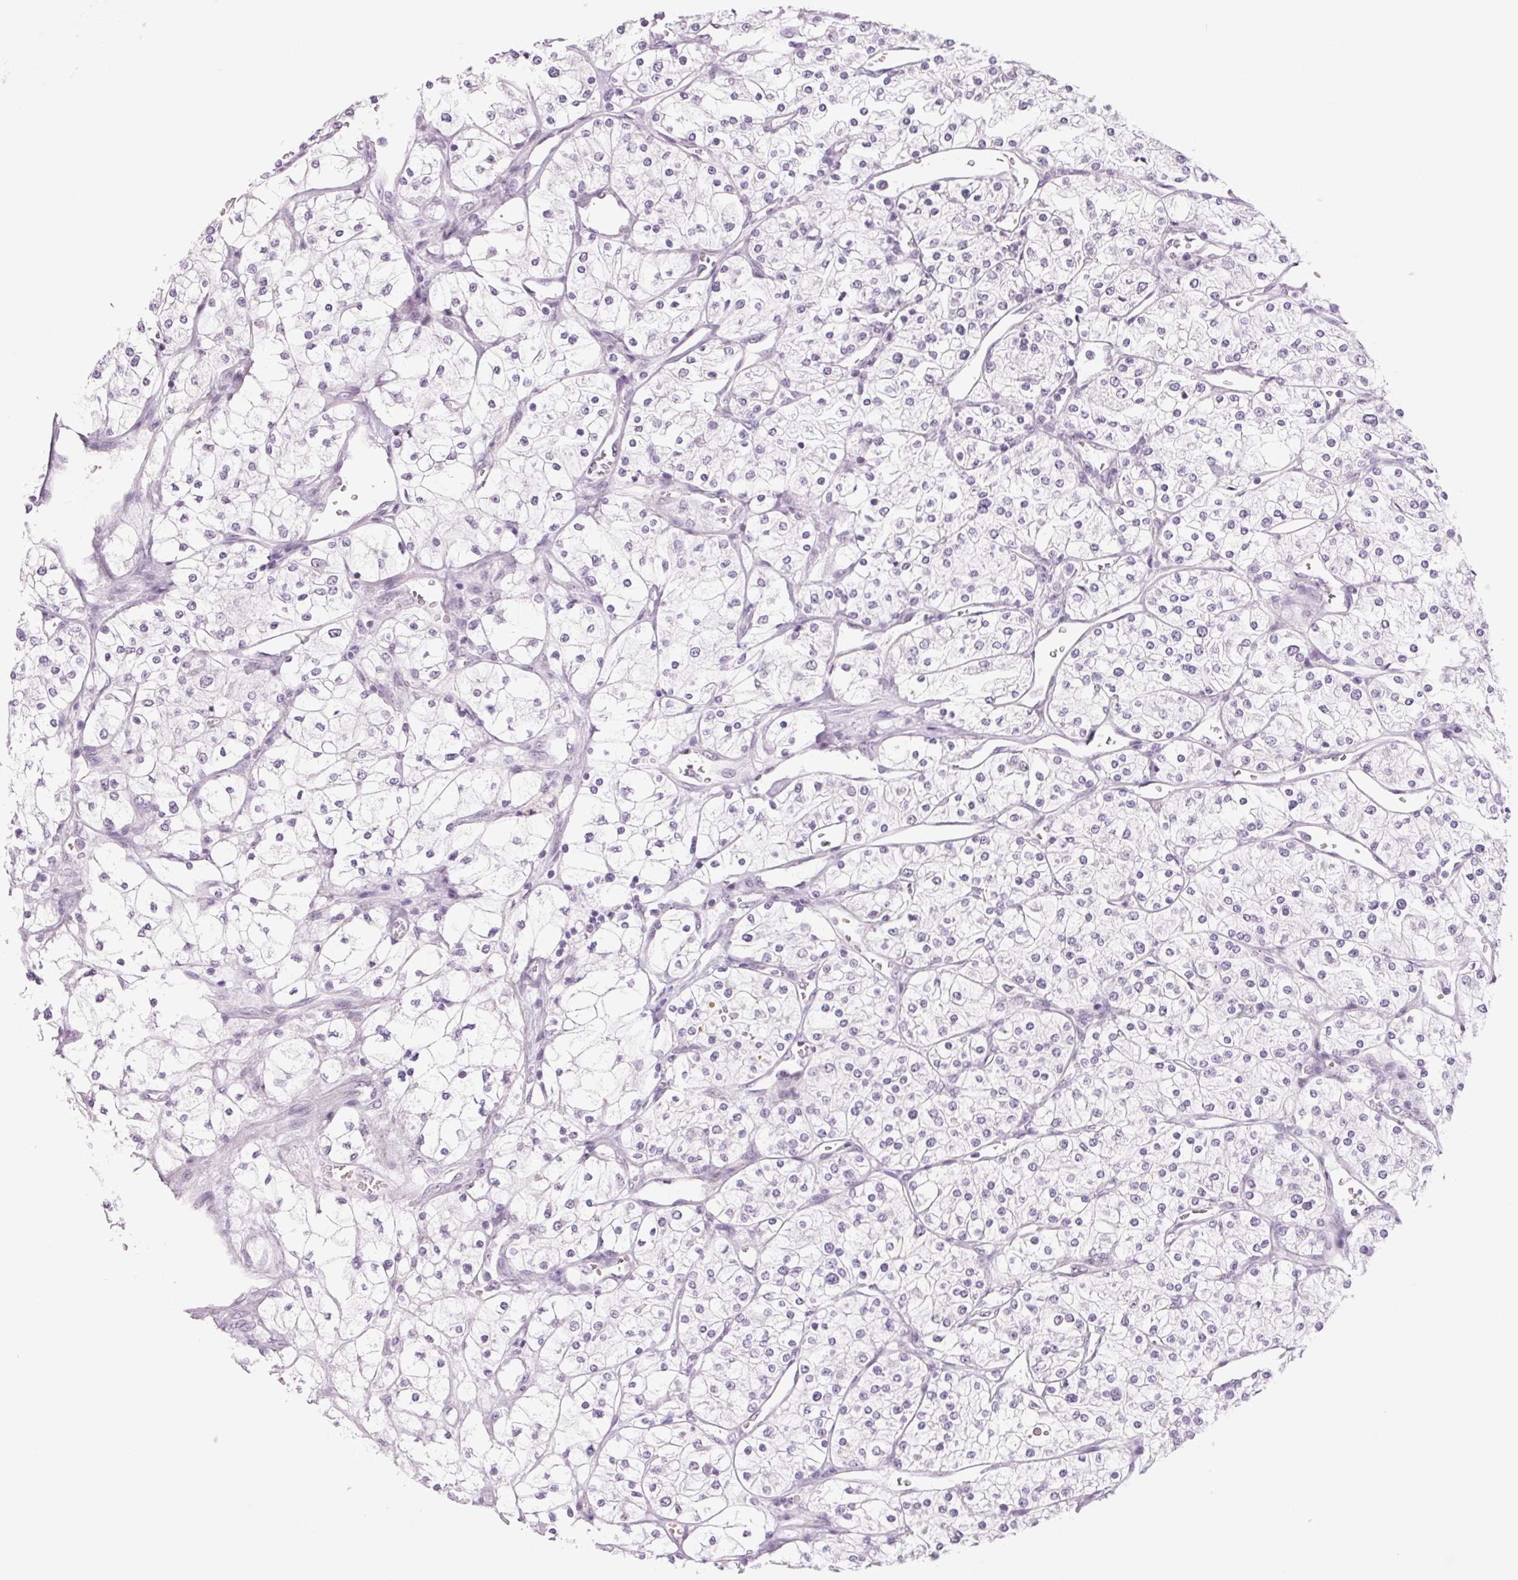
{"staining": {"intensity": "negative", "quantity": "none", "location": "none"}, "tissue": "renal cancer", "cell_type": "Tumor cells", "image_type": "cancer", "snomed": [{"axis": "morphology", "description": "Adenocarcinoma, NOS"}, {"axis": "topography", "description": "Kidney"}], "caption": "The immunohistochemistry micrograph has no significant staining in tumor cells of renal adenocarcinoma tissue. The staining was performed using DAB (3,3'-diaminobenzidine) to visualize the protein expression in brown, while the nuclei were stained in blue with hematoxylin (Magnification: 20x).", "gene": "ZC3H14", "patient": {"sex": "male", "age": 80}}